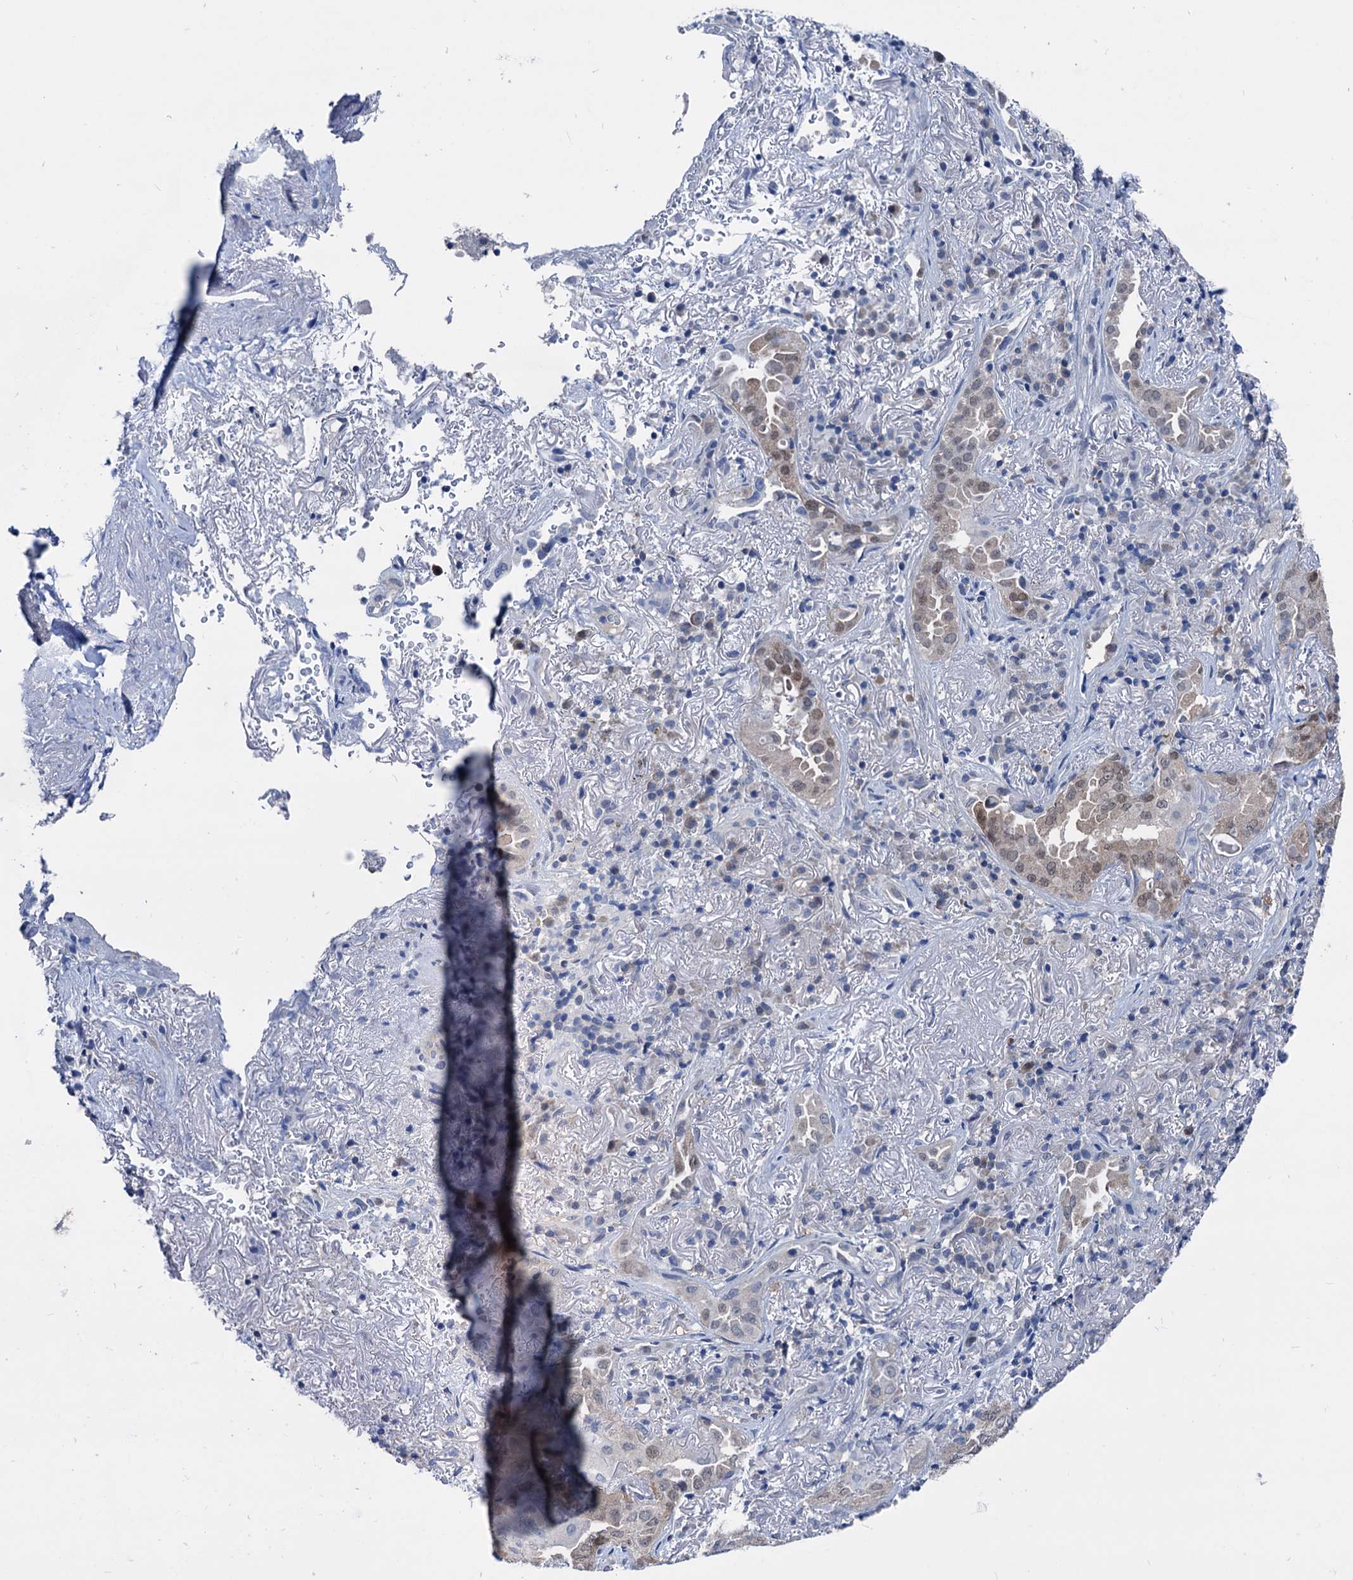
{"staining": {"intensity": "weak", "quantity": "25%-75%", "location": "cytoplasmic/membranous,nuclear"}, "tissue": "lung cancer", "cell_type": "Tumor cells", "image_type": "cancer", "snomed": [{"axis": "morphology", "description": "Adenocarcinoma, NOS"}, {"axis": "topography", "description": "Lung"}], "caption": "Immunohistochemical staining of lung adenocarcinoma exhibits low levels of weak cytoplasmic/membranous and nuclear staining in about 25%-75% of tumor cells.", "gene": "GLO1", "patient": {"sex": "female", "age": 69}}